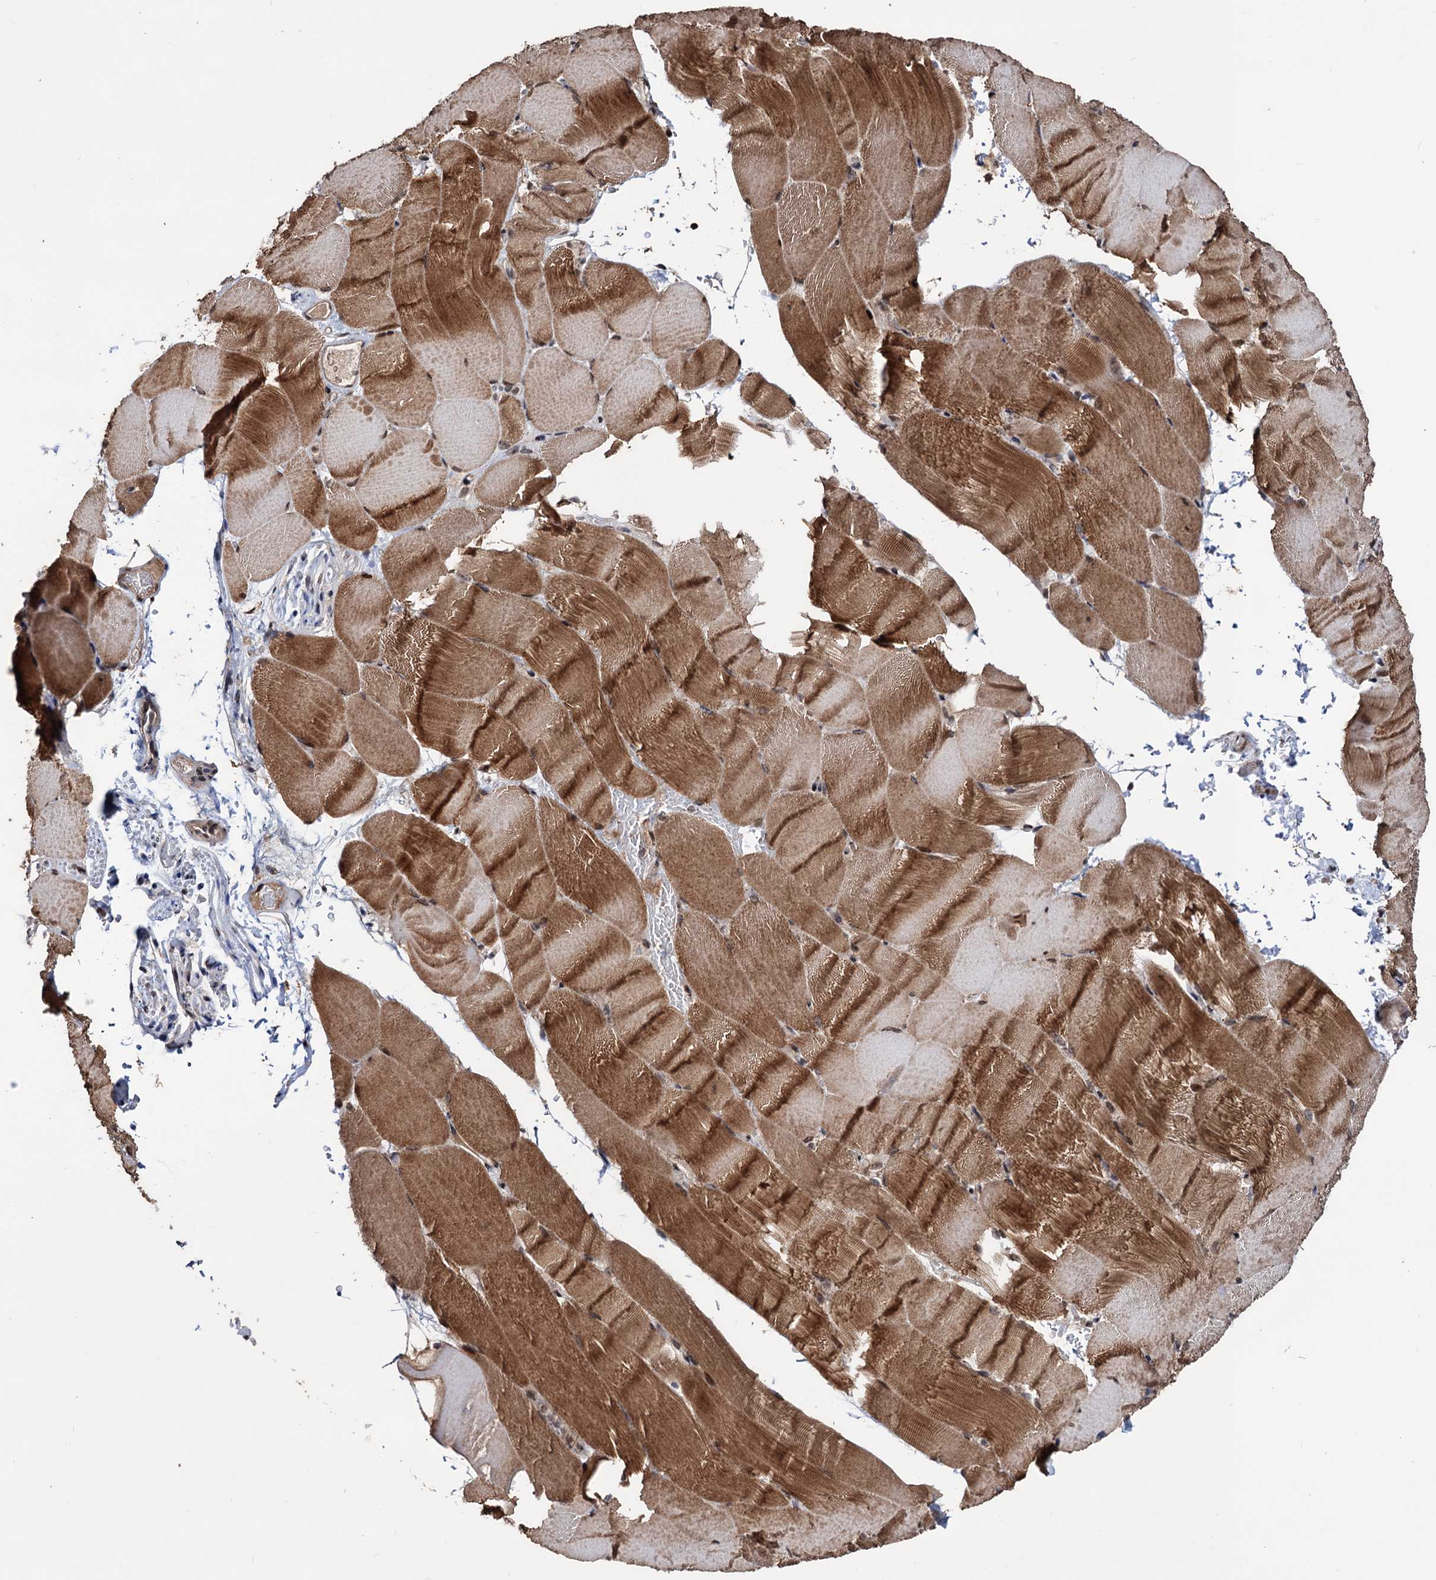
{"staining": {"intensity": "moderate", "quantity": ">75%", "location": "cytoplasmic/membranous"}, "tissue": "skeletal muscle", "cell_type": "Myocytes", "image_type": "normal", "snomed": [{"axis": "morphology", "description": "Normal tissue, NOS"}, {"axis": "topography", "description": "Skeletal muscle"}, {"axis": "topography", "description": "Parathyroid gland"}], "caption": "DAB (3,3'-diaminobenzidine) immunohistochemical staining of normal human skeletal muscle displays moderate cytoplasmic/membranous protein staining in about >75% of myocytes.", "gene": "KLF5", "patient": {"sex": "female", "age": 37}}